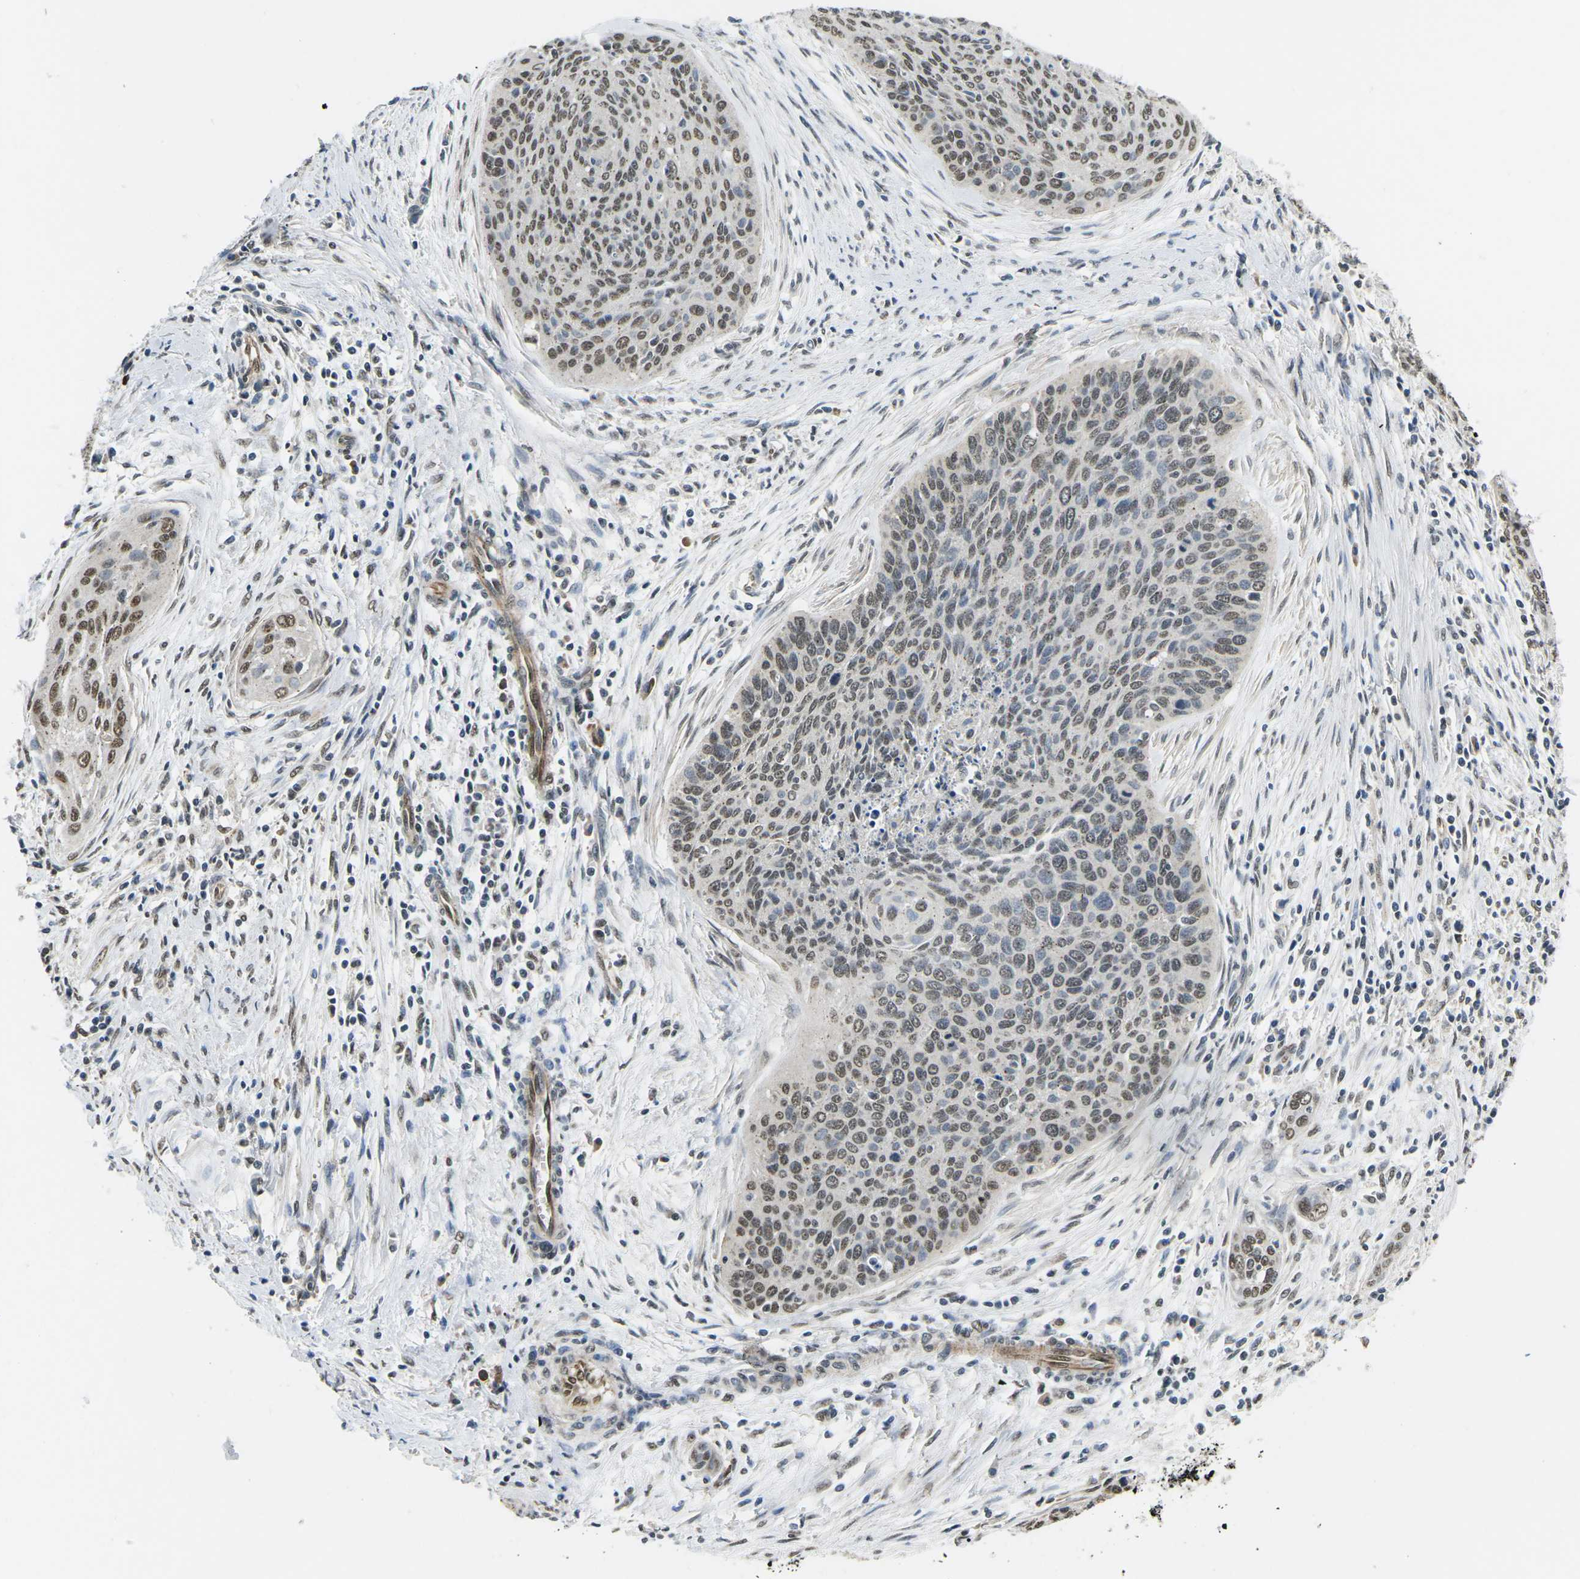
{"staining": {"intensity": "weak", "quantity": ">75%", "location": "nuclear"}, "tissue": "cervical cancer", "cell_type": "Tumor cells", "image_type": "cancer", "snomed": [{"axis": "morphology", "description": "Squamous cell carcinoma, NOS"}, {"axis": "topography", "description": "Cervix"}], "caption": "Weak nuclear expression for a protein is seen in about >75% of tumor cells of cervical cancer (squamous cell carcinoma) using IHC.", "gene": "ERBB4", "patient": {"sex": "female", "age": 55}}